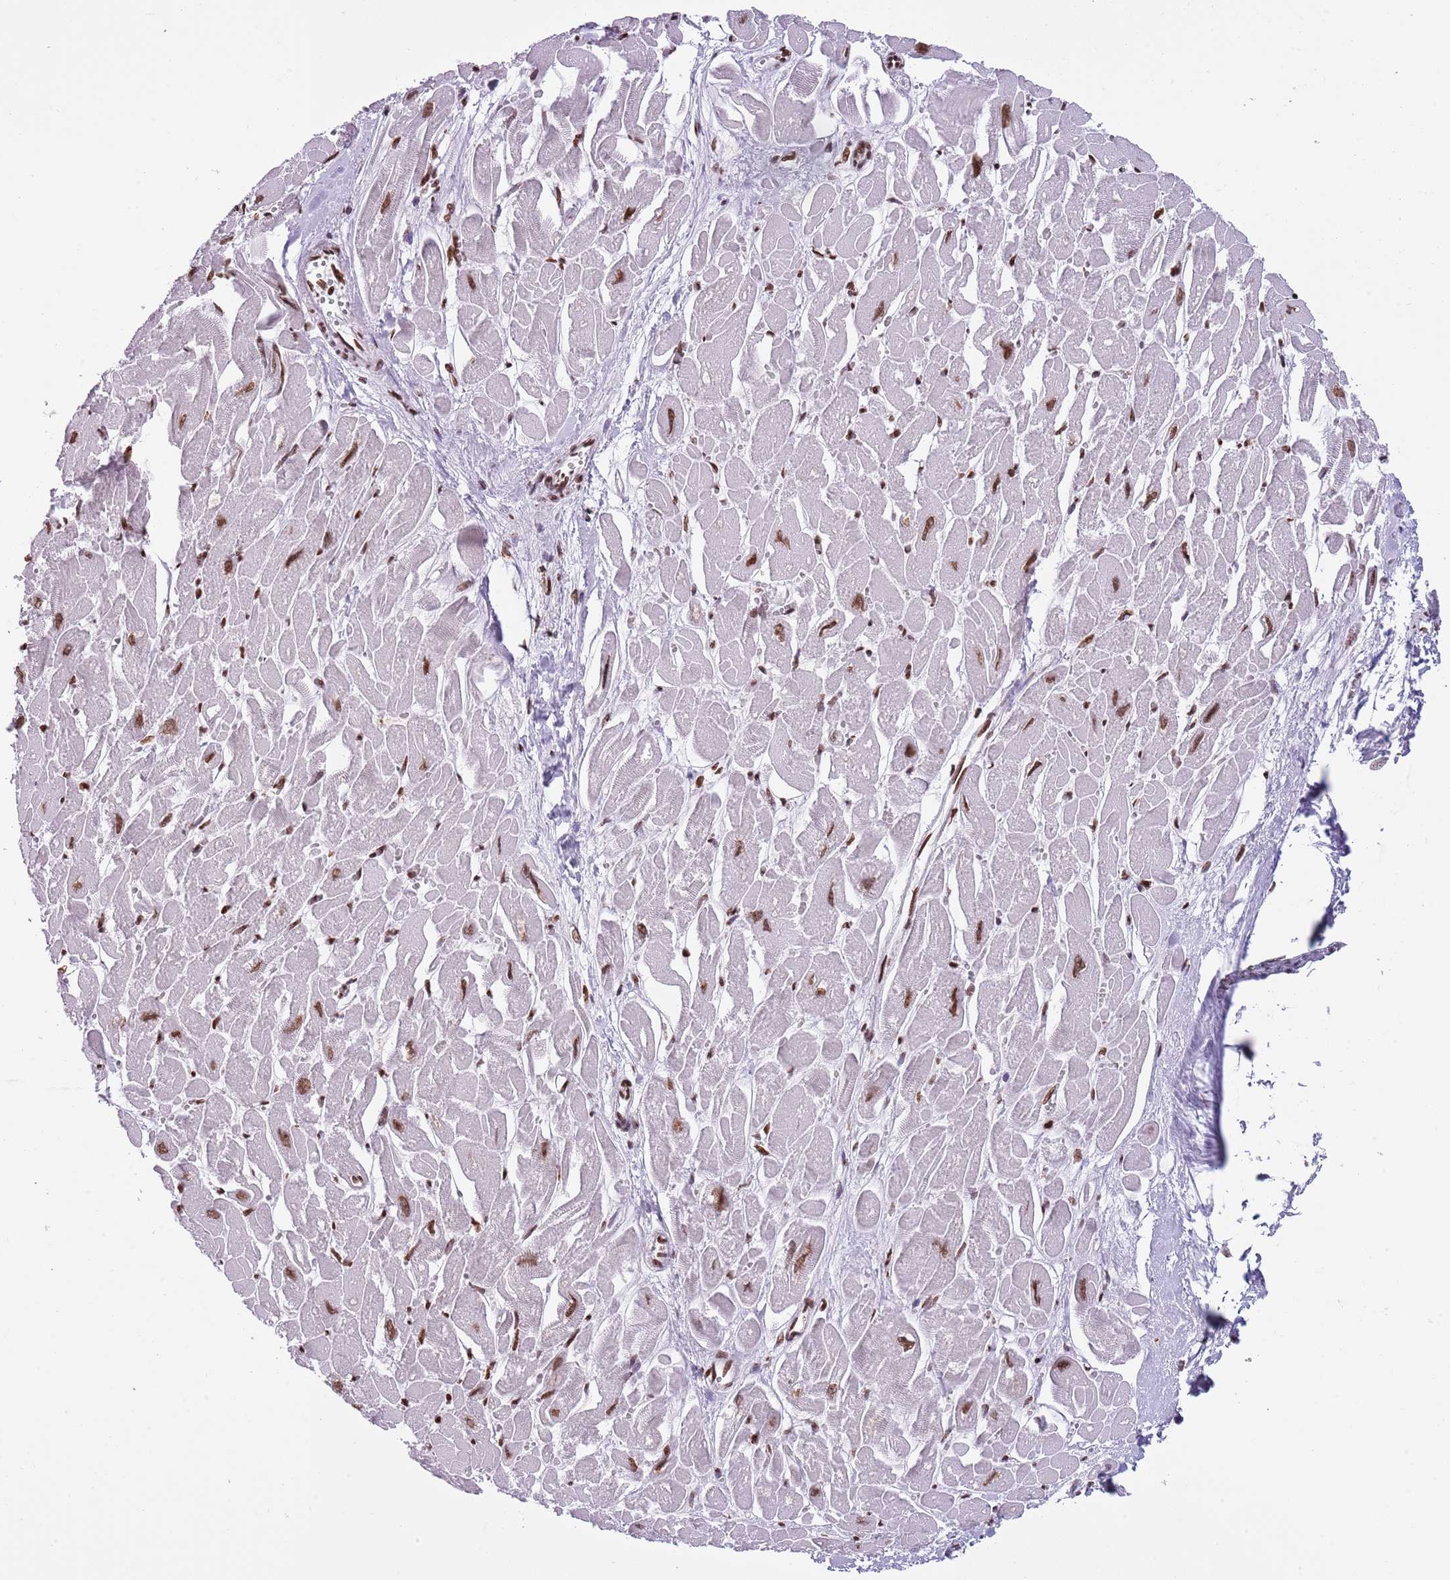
{"staining": {"intensity": "moderate", "quantity": ">75%", "location": "nuclear"}, "tissue": "heart muscle", "cell_type": "Cardiomyocytes", "image_type": "normal", "snomed": [{"axis": "morphology", "description": "Normal tissue, NOS"}, {"axis": "topography", "description": "Heart"}], "caption": "Heart muscle was stained to show a protein in brown. There is medium levels of moderate nuclear staining in about >75% of cardiomyocytes. The staining is performed using DAB (3,3'-diaminobenzidine) brown chromogen to label protein expression. The nuclei are counter-stained blue using hematoxylin.", "gene": "KPNA3", "patient": {"sex": "male", "age": 54}}